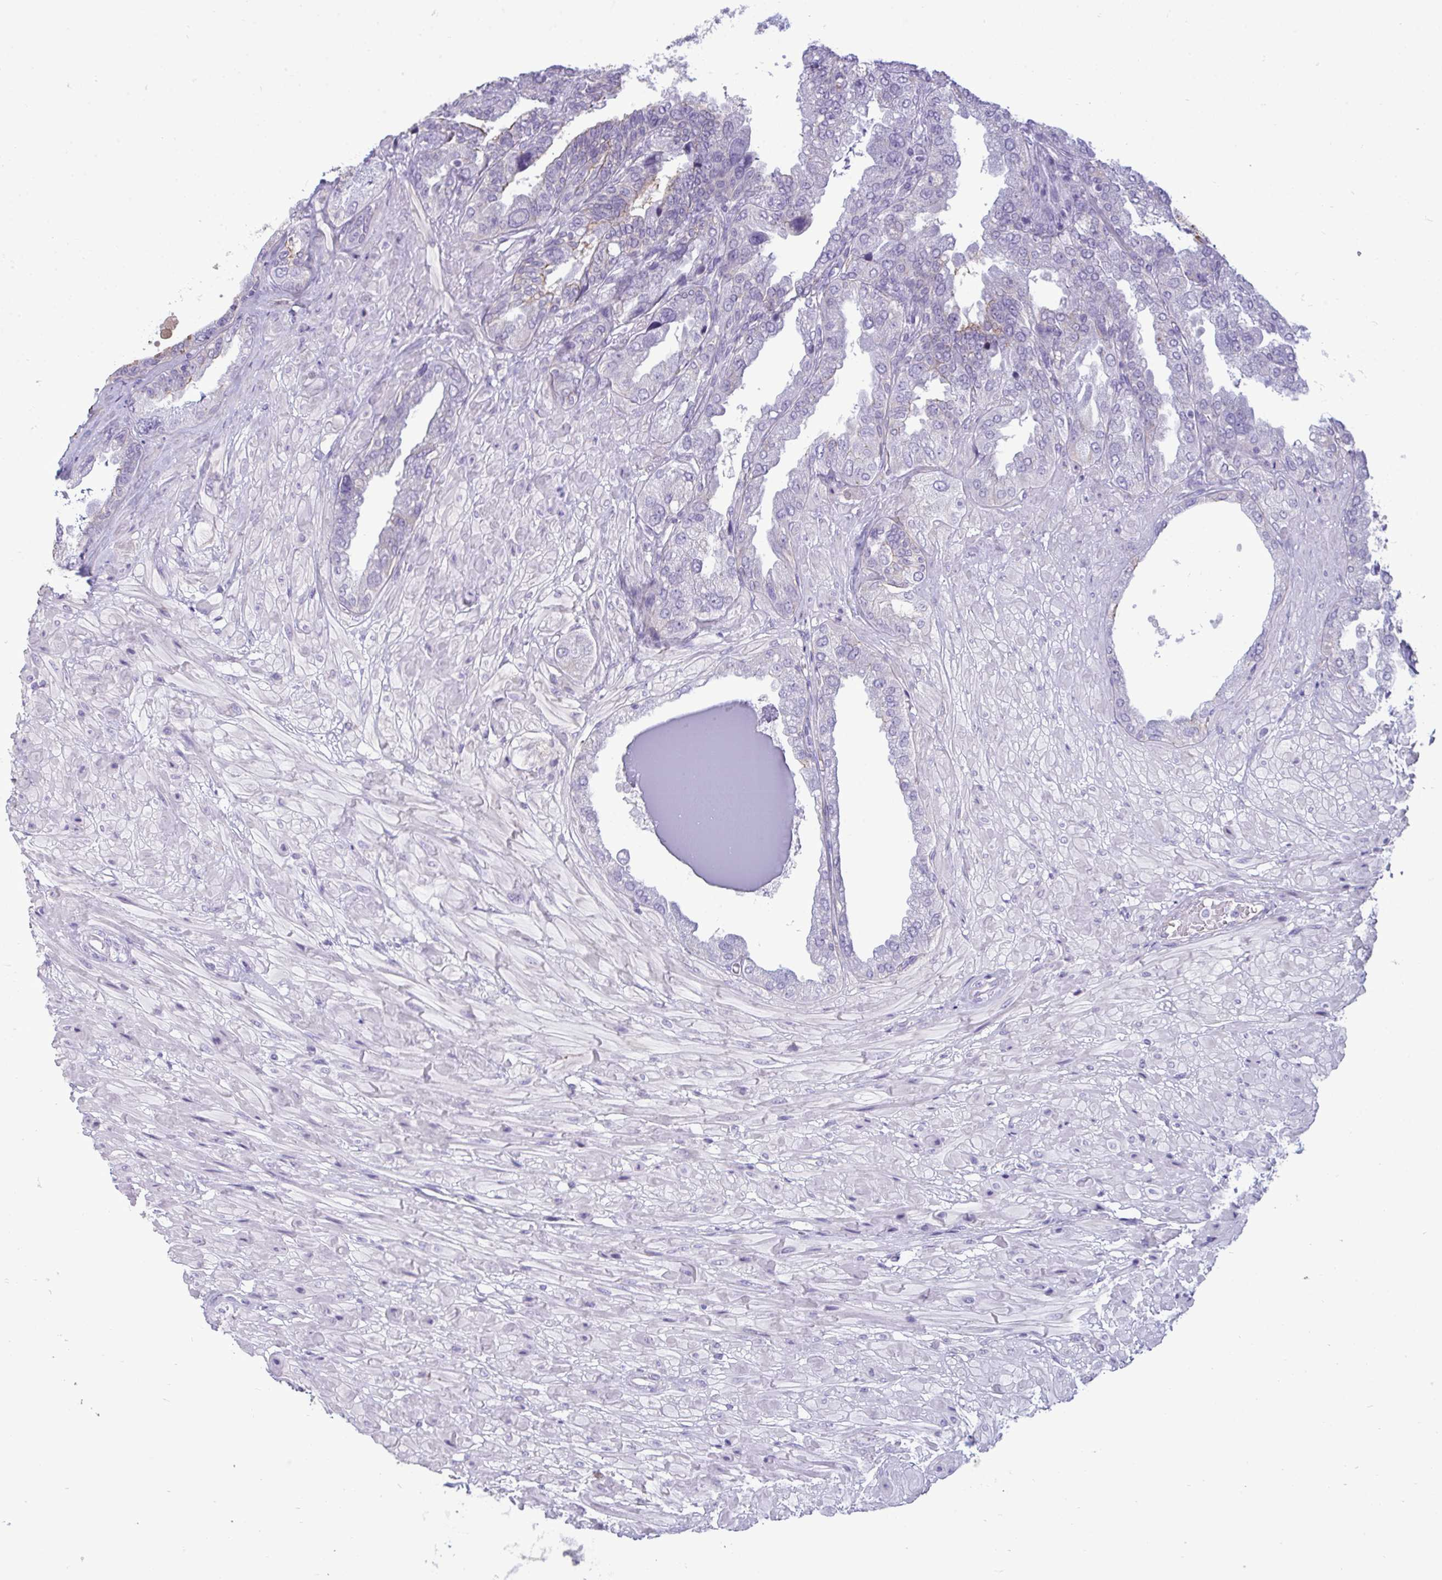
{"staining": {"intensity": "moderate", "quantity": "<25%", "location": "cytoplasmic/membranous"}, "tissue": "seminal vesicle", "cell_type": "Glandular cells", "image_type": "normal", "snomed": [{"axis": "morphology", "description": "Normal tissue, NOS"}, {"axis": "topography", "description": "Seminal veicle"}], "caption": "High-power microscopy captured an IHC micrograph of normal seminal vesicle, revealing moderate cytoplasmic/membranous expression in approximately <25% of glandular cells. (DAB IHC with brightfield microscopy, high magnification).", "gene": "MYH10", "patient": {"sex": "male", "age": 55}}